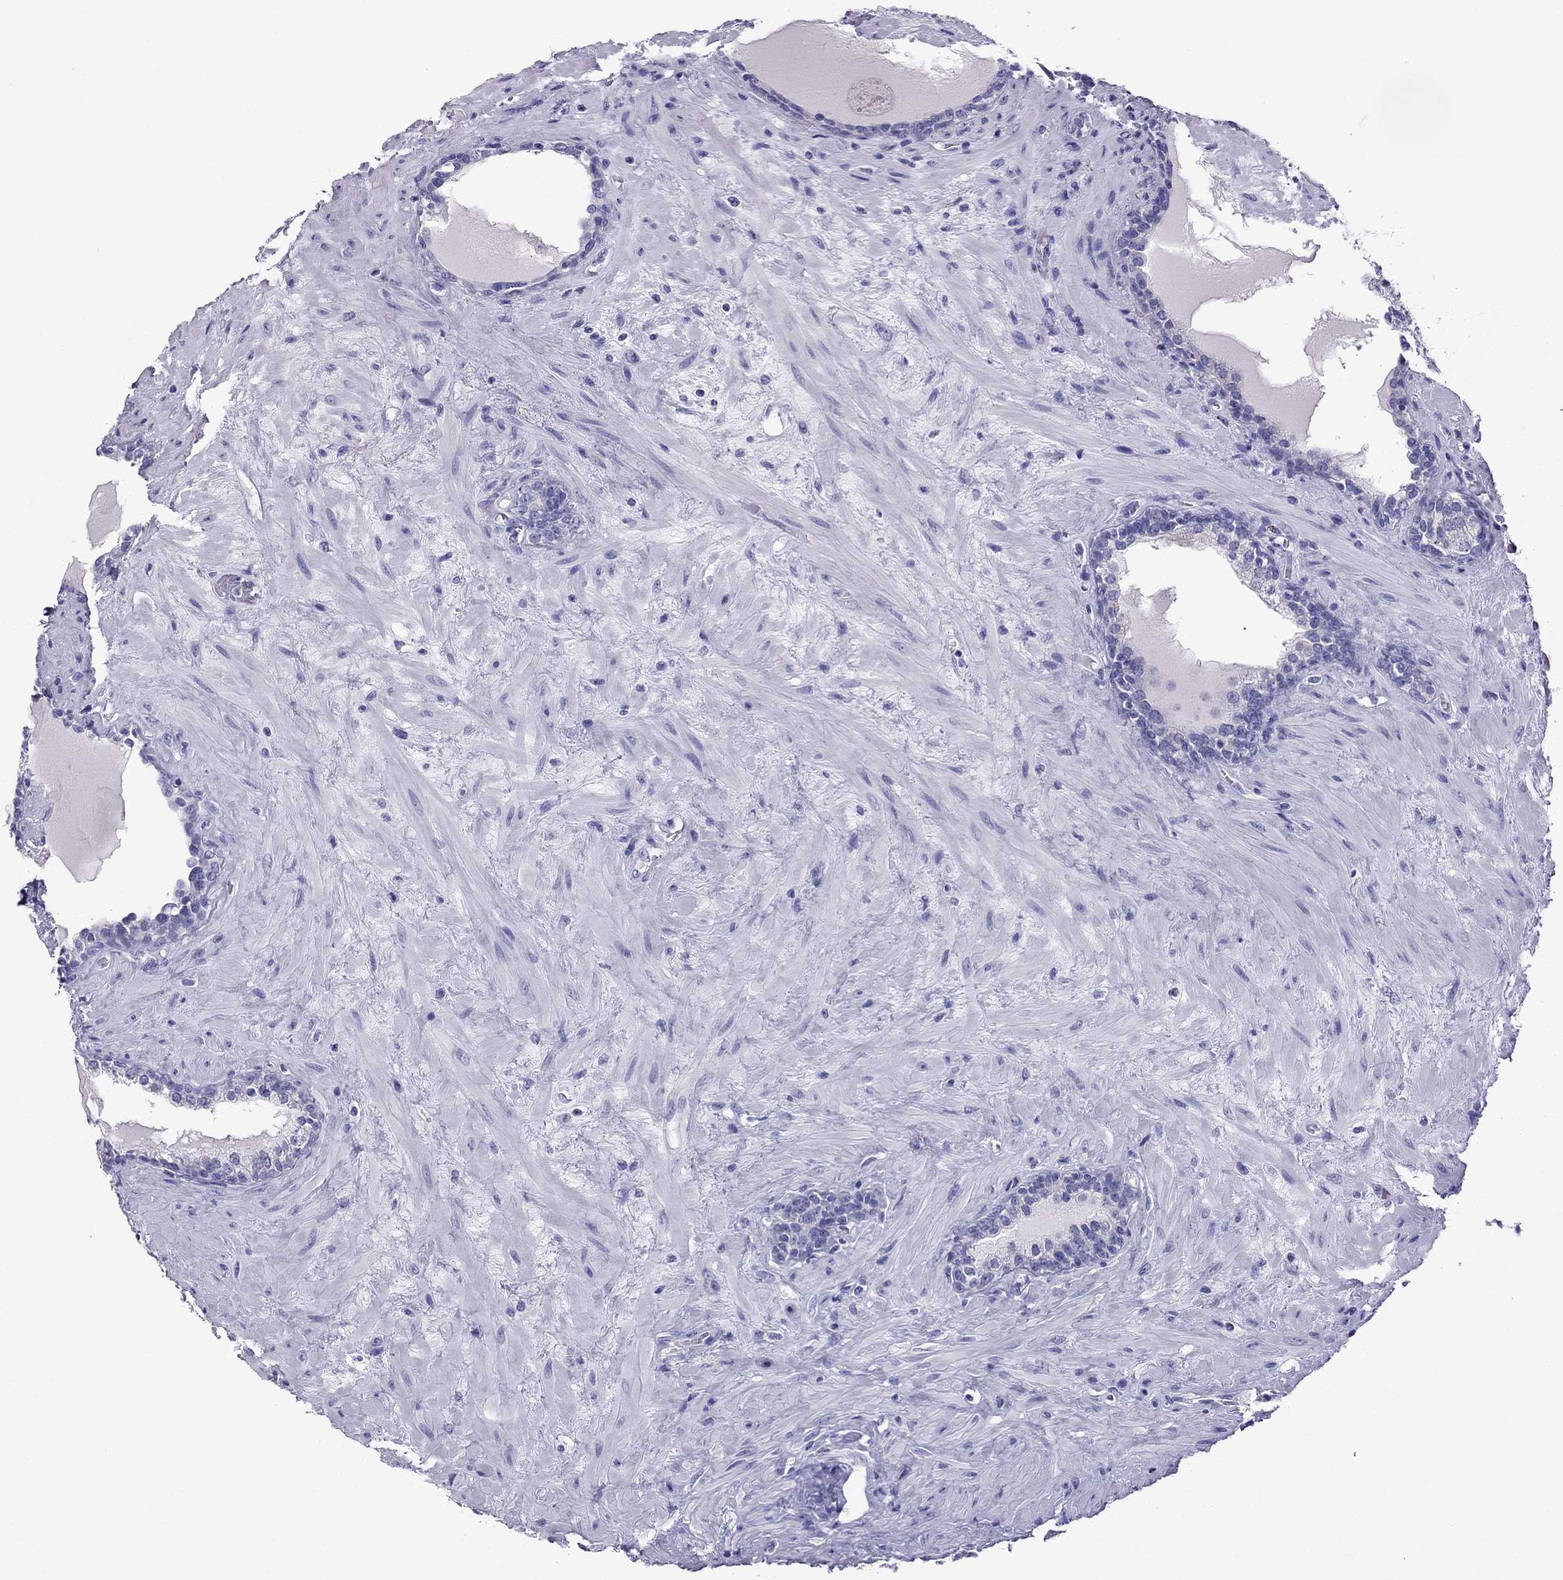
{"staining": {"intensity": "negative", "quantity": "none", "location": "none"}, "tissue": "prostate", "cell_type": "Glandular cells", "image_type": "normal", "snomed": [{"axis": "morphology", "description": "Normal tissue, NOS"}, {"axis": "topography", "description": "Prostate"}], "caption": "Immunohistochemistry (IHC) photomicrograph of benign prostate stained for a protein (brown), which exhibits no expression in glandular cells.", "gene": "TTLL13", "patient": {"sex": "male", "age": 63}}